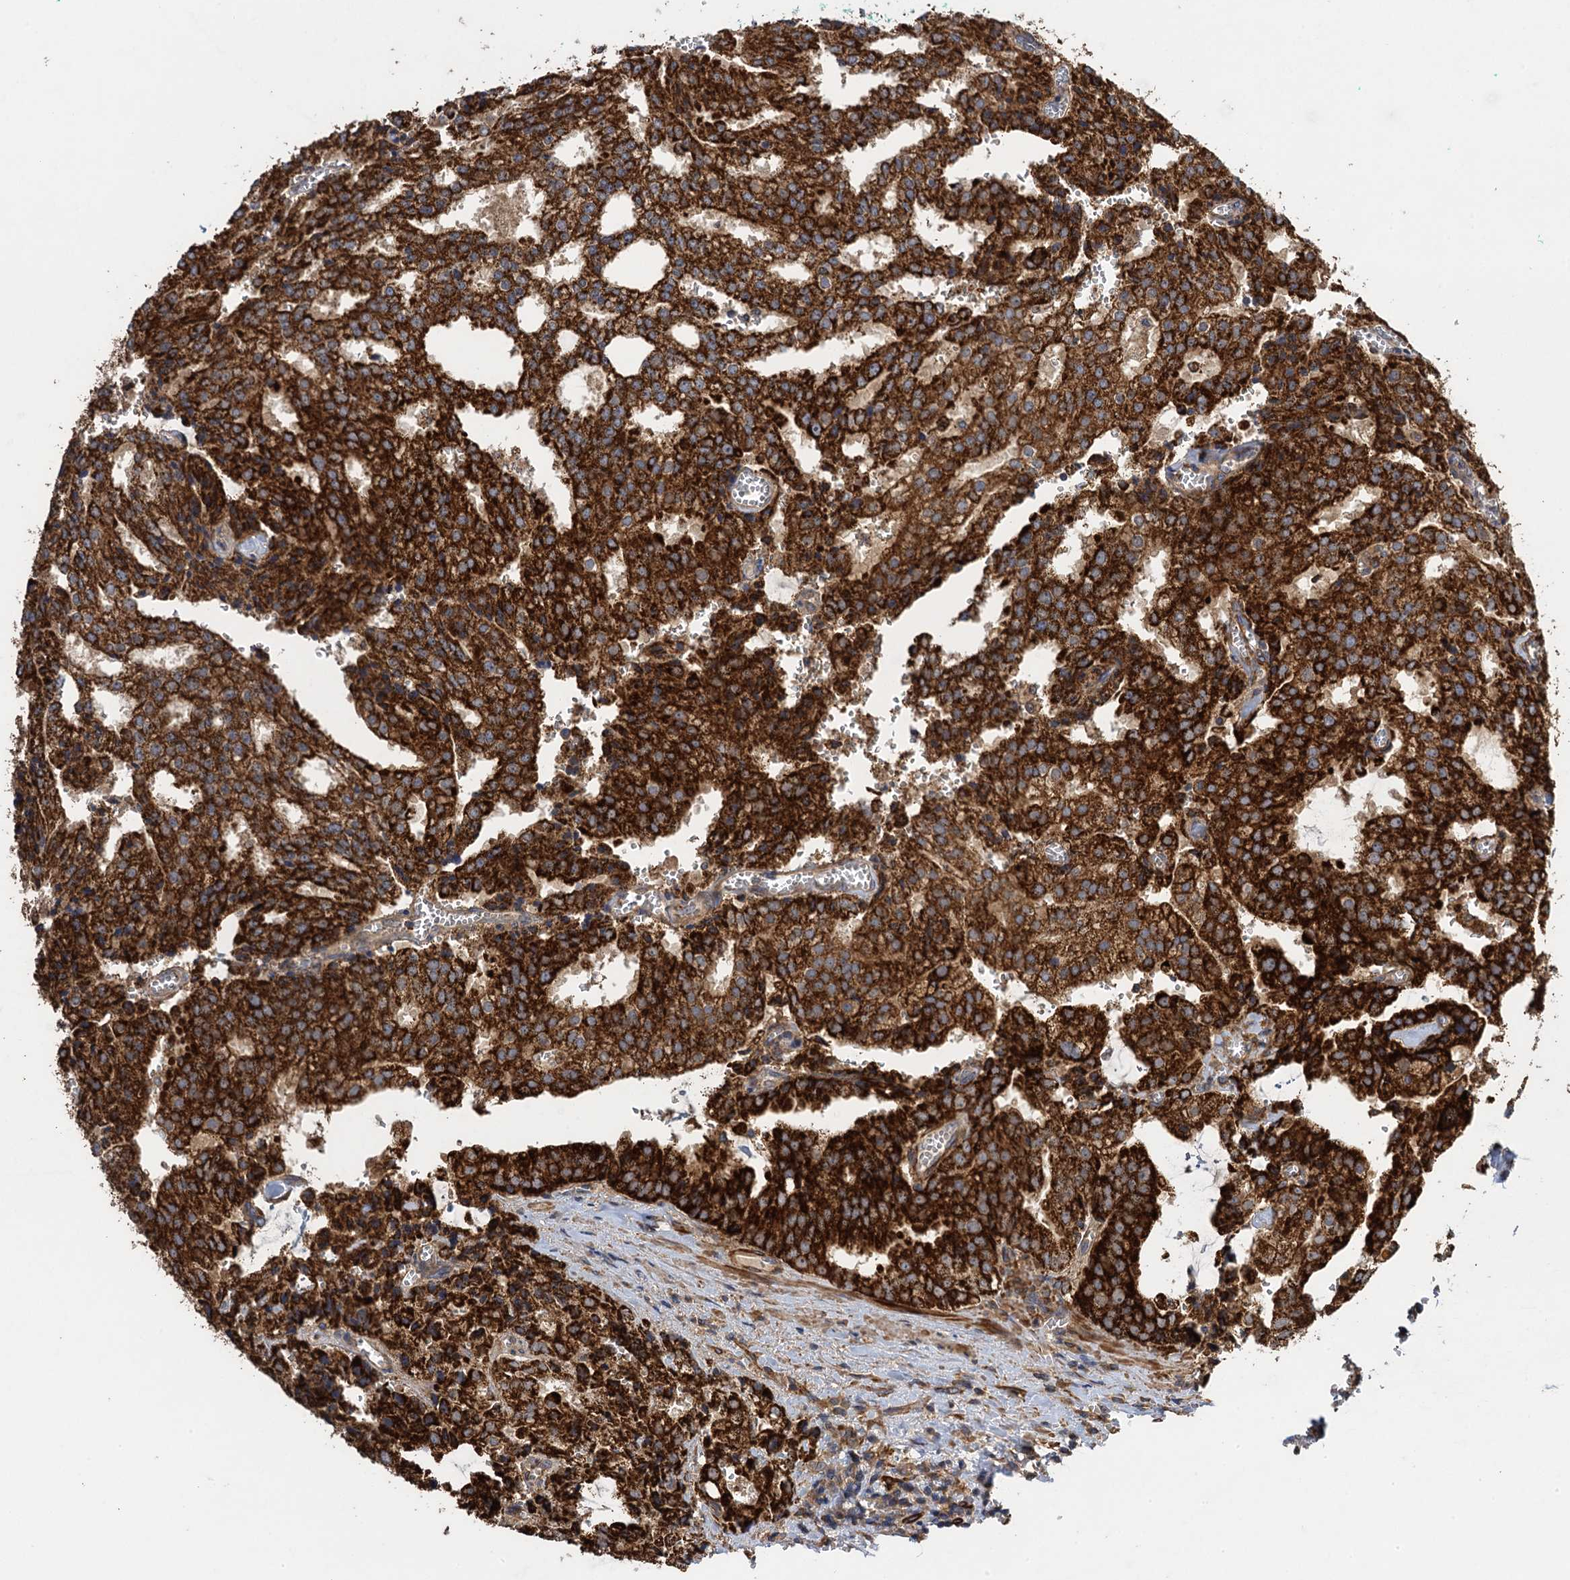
{"staining": {"intensity": "strong", "quantity": ">75%", "location": "cytoplasmic/membranous"}, "tissue": "prostate cancer", "cell_type": "Tumor cells", "image_type": "cancer", "snomed": [{"axis": "morphology", "description": "Adenocarcinoma, High grade"}, {"axis": "topography", "description": "Prostate"}], "caption": "DAB immunohistochemical staining of human prostate adenocarcinoma (high-grade) shows strong cytoplasmic/membranous protein expression in approximately >75% of tumor cells. (brown staining indicates protein expression, while blue staining denotes nuclei).", "gene": "WDR88", "patient": {"sex": "male", "age": 68}}